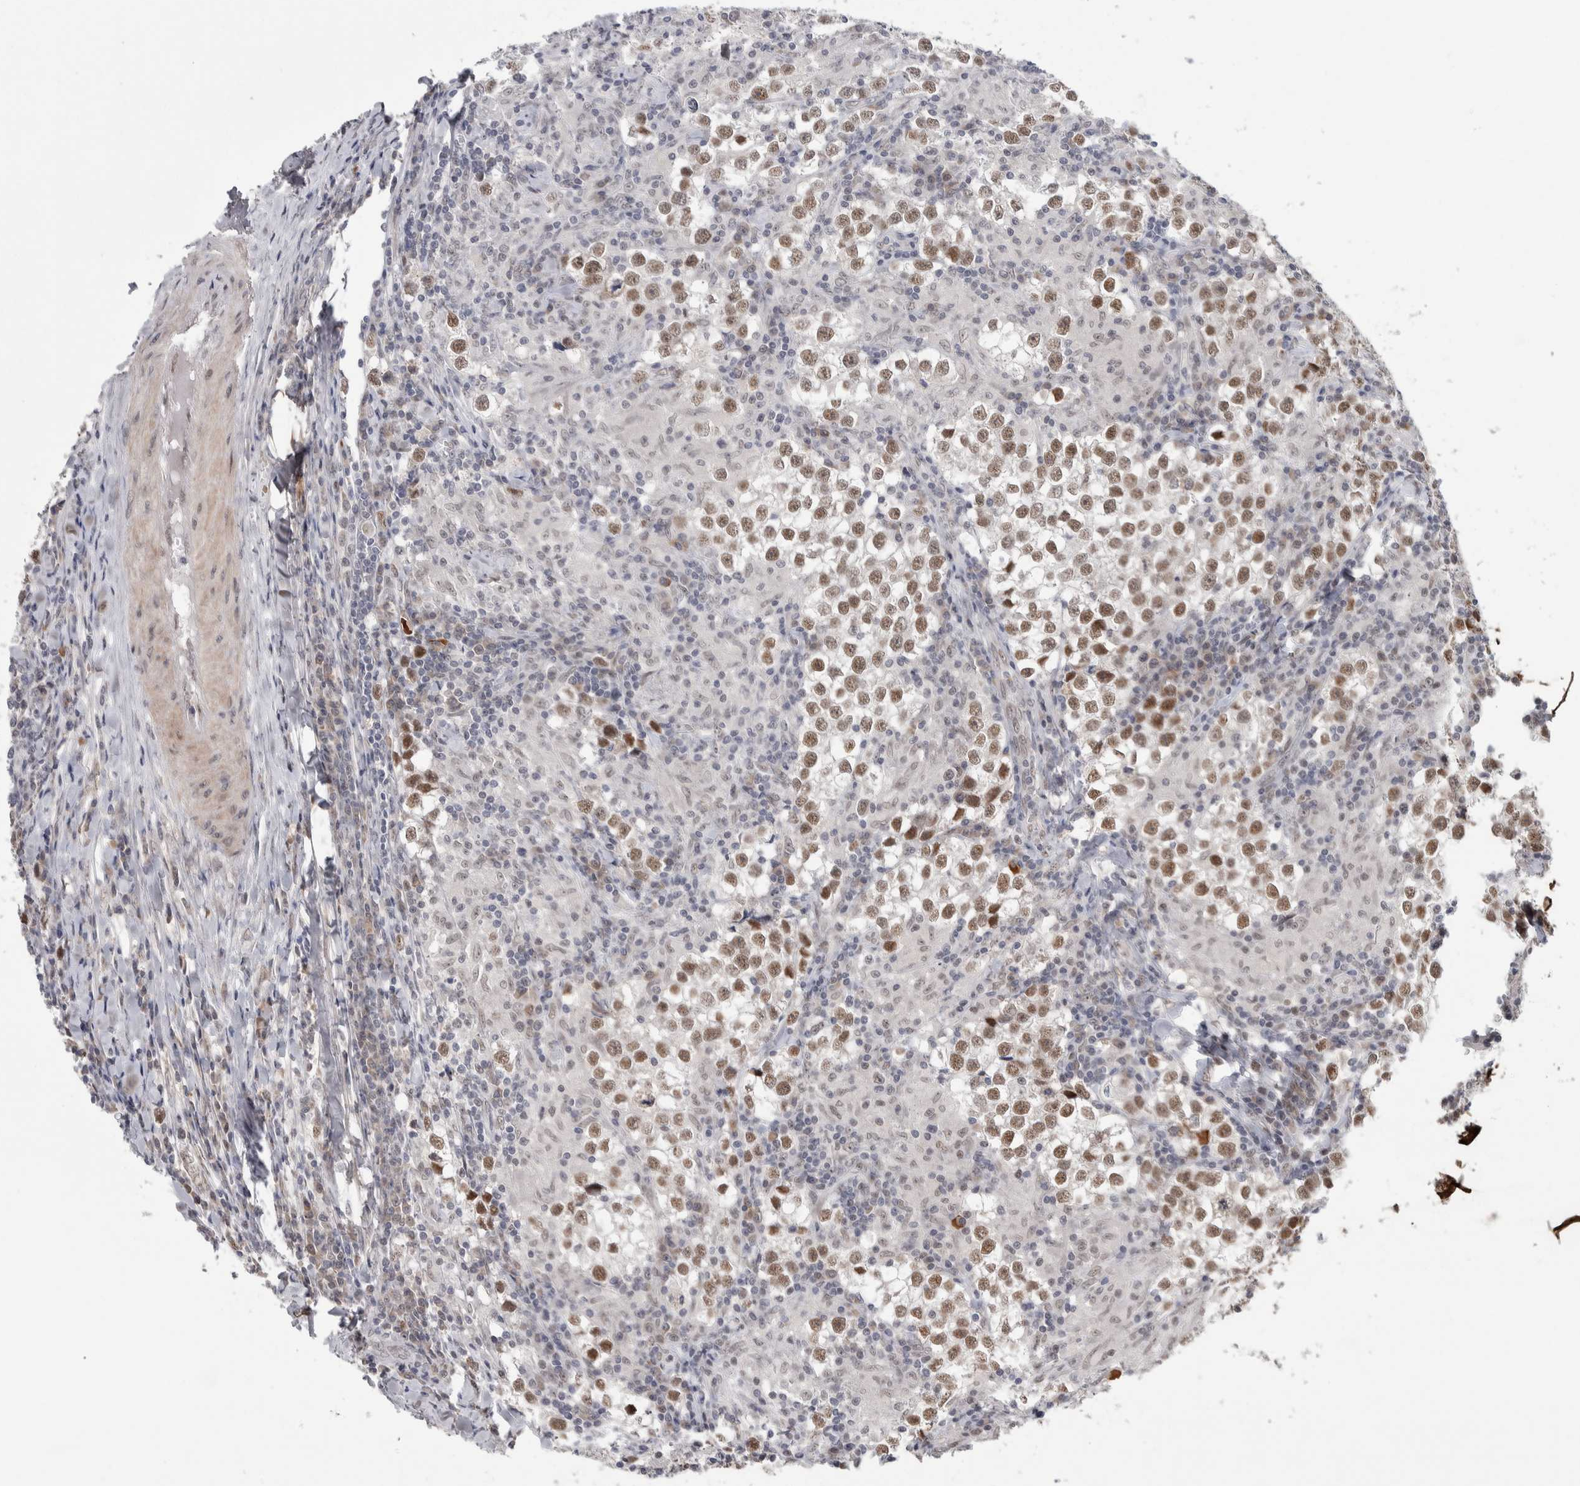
{"staining": {"intensity": "moderate", "quantity": ">75%", "location": "nuclear"}, "tissue": "testis cancer", "cell_type": "Tumor cells", "image_type": "cancer", "snomed": [{"axis": "morphology", "description": "Seminoma, NOS"}, {"axis": "morphology", "description": "Carcinoma, Embryonal, NOS"}, {"axis": "topography", "description": "Testis"}], "caption": "Protein analysis of testis cancer tissue exhibits moderate nuclear positivity in approximately >75% of tumor cells. (DAB = brown stain, brightfield microscopy at high magnification).", "gene": "ASPN", "patient": {"sex": "male", "age": 36}}